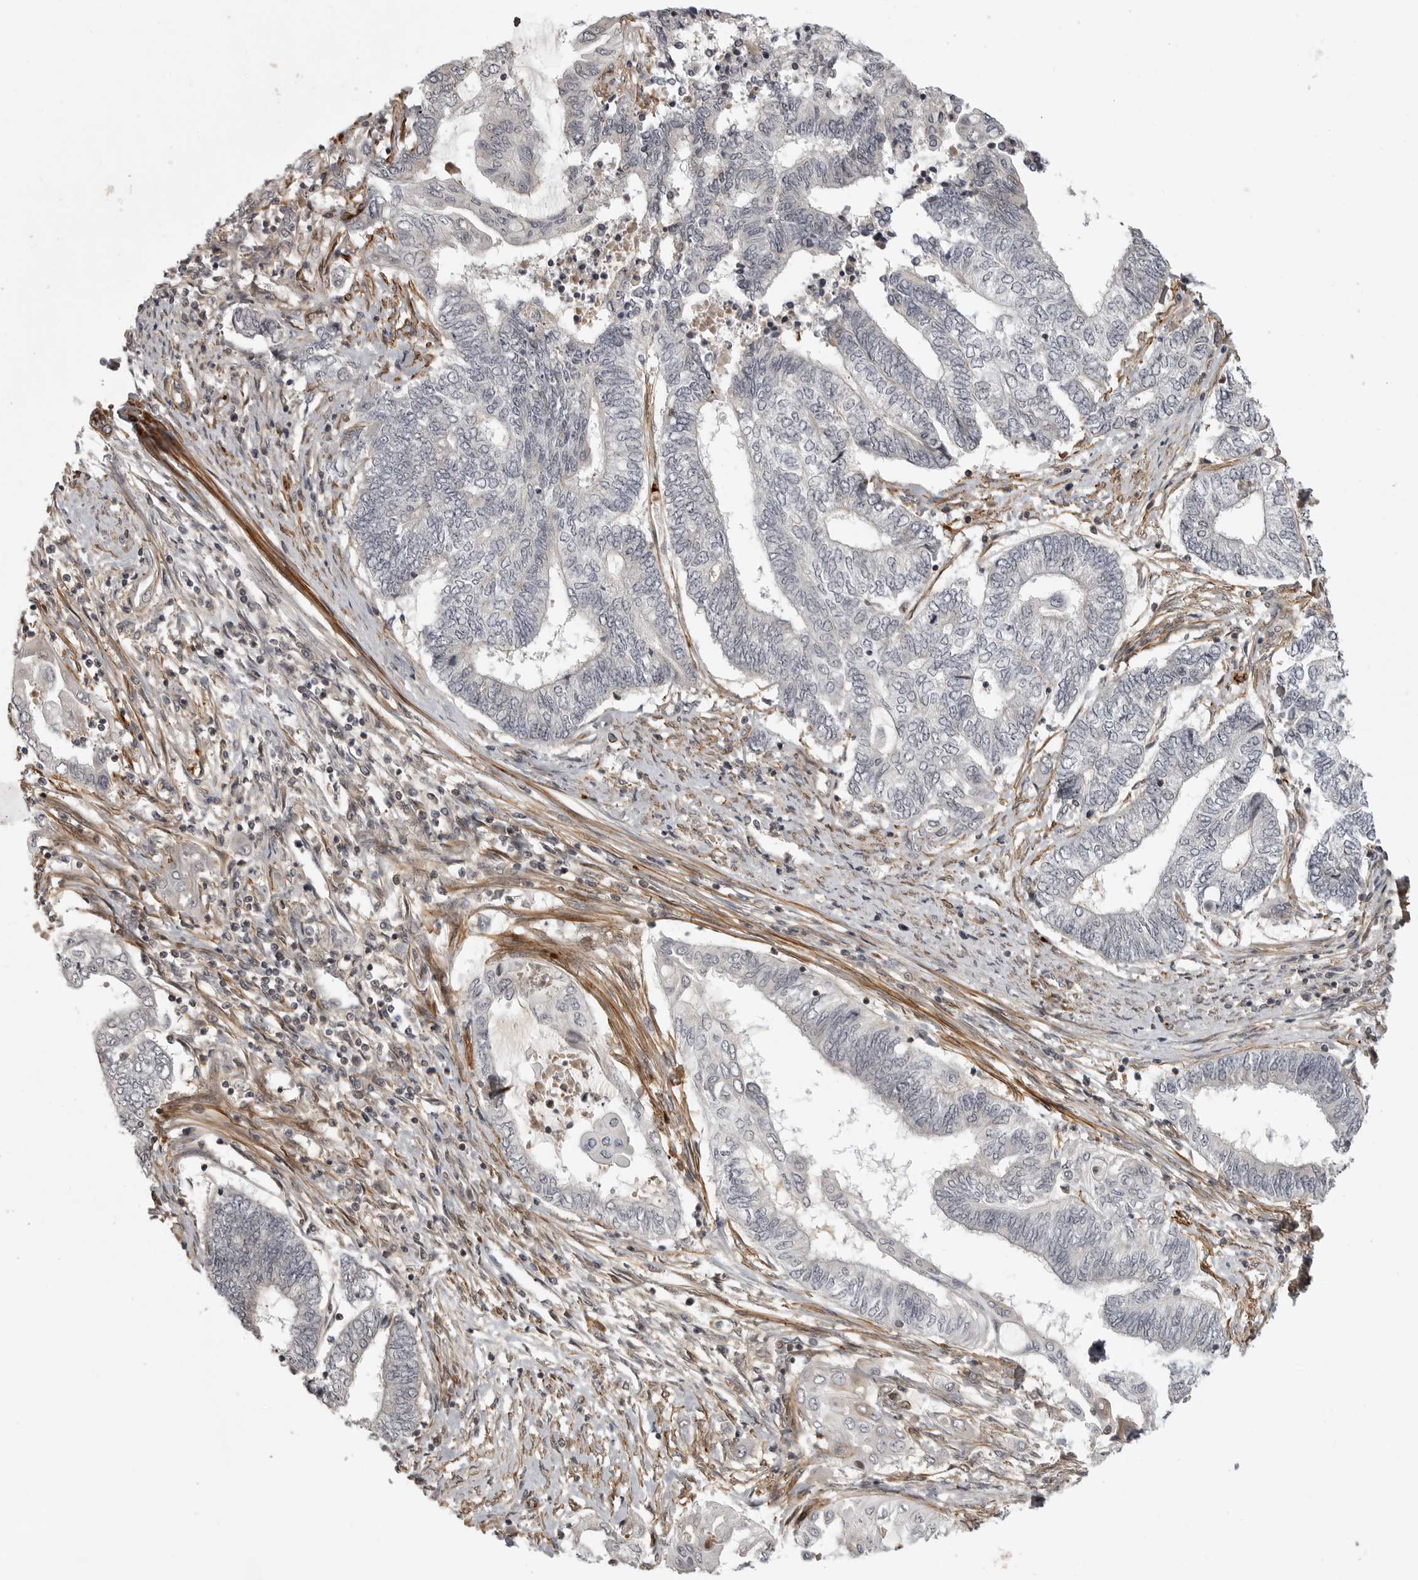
{"staining": {"intensity": "negative", "quantity": "none", "location": "none"}, "tissue": "endometrial cancer", "cell_type": "Tumor cells", "image_type": "cancer", "snomed": [{"axis": "morphology", "description": "Adenocarcinoma, NOS"}, {"axis": "topography", "description": "Uterus"}, {"axis": "topography", "description": "Endometrium"}], "caption": "Immunohistochemistry image of neoplastic tissue: endometrial cancer (adenocarcinoma) stained with DAB (3,3'-diaminobenzidine) exhibits no significant protein positivity in tumor cells.", "gene": "TUT4", "patient": {"sex": "female", "age": 70}}